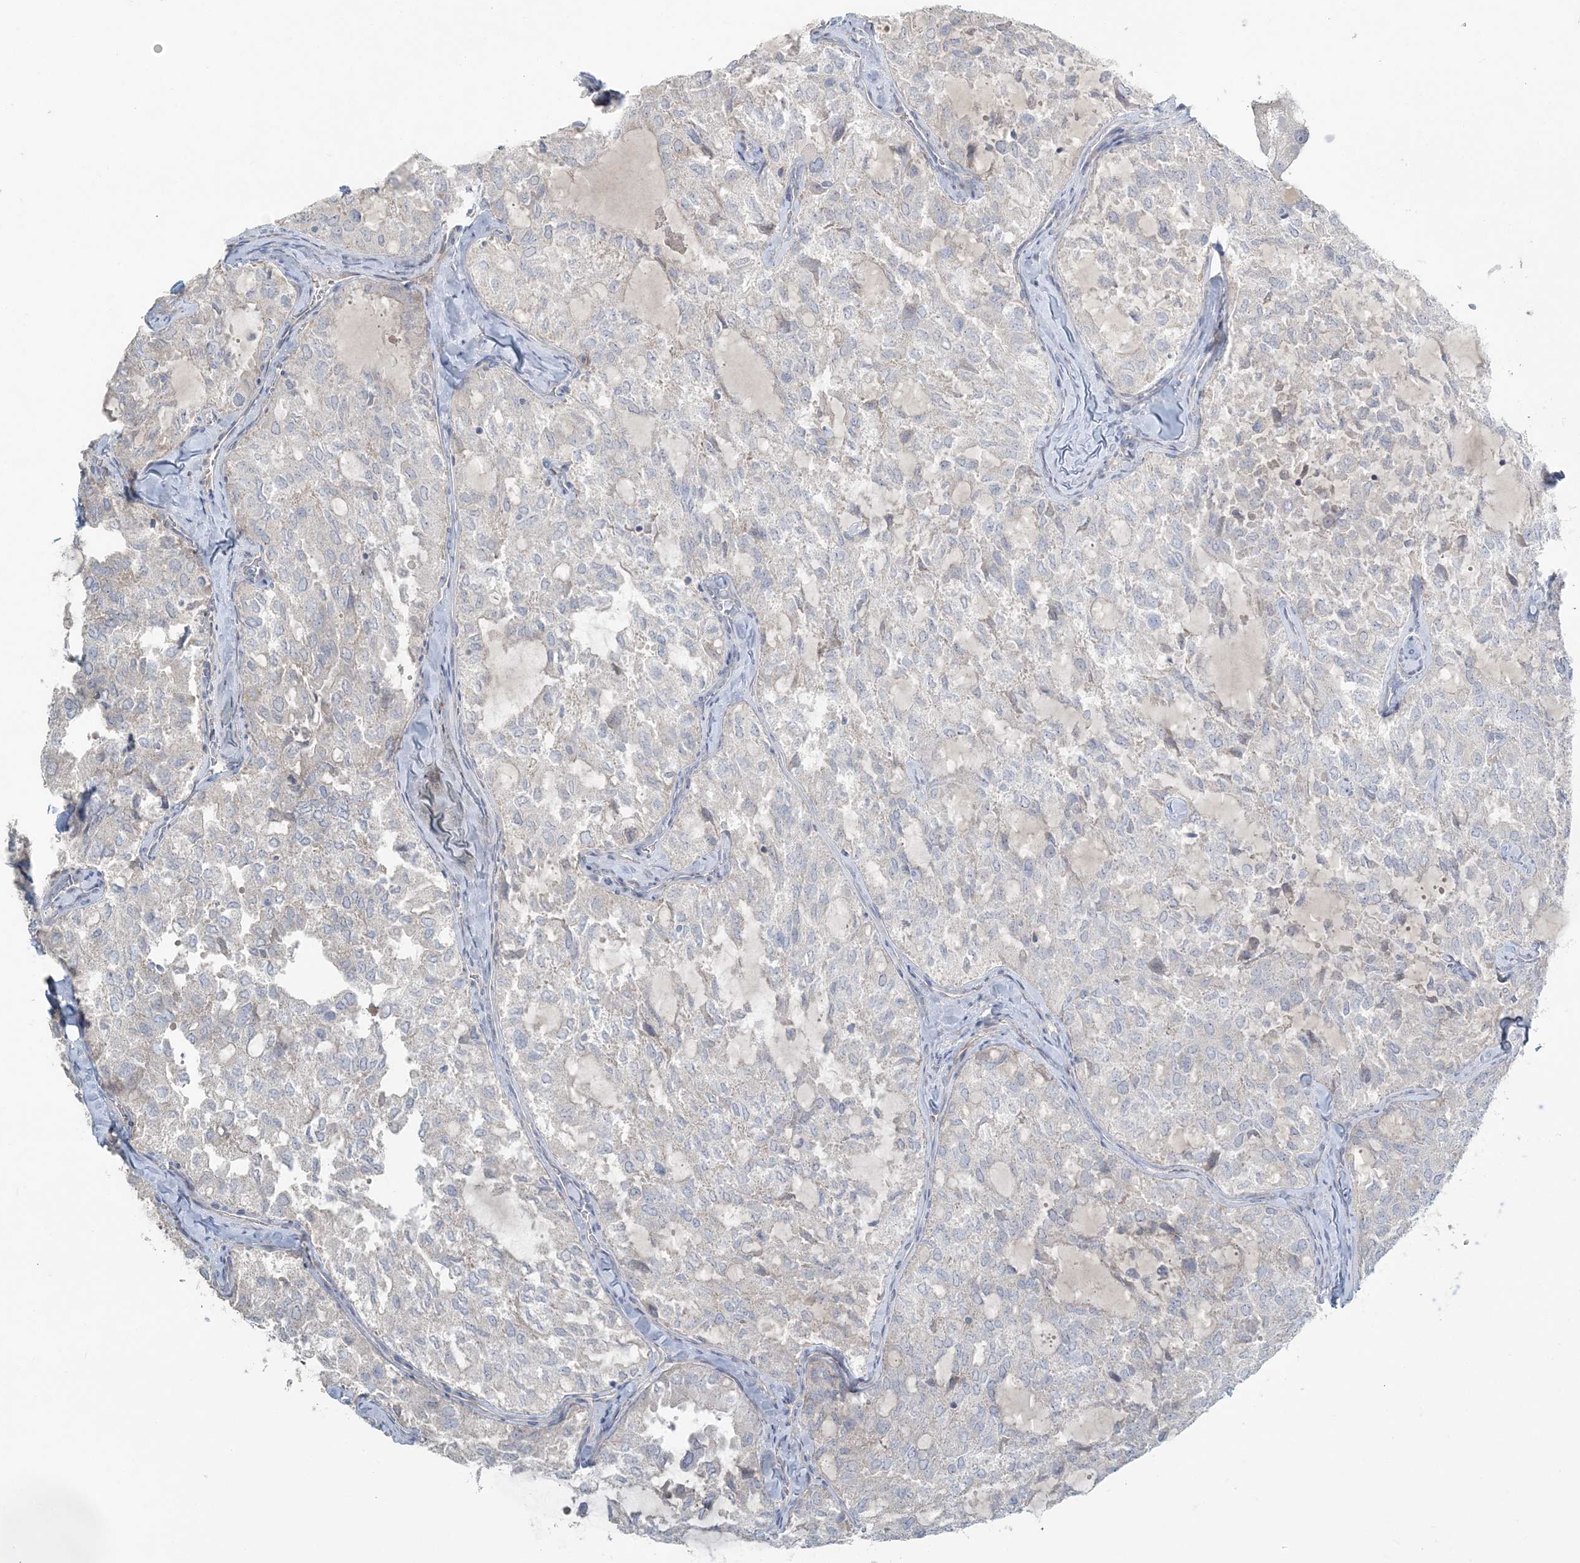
{"staining": {"intensity": "negative", "quantity": "none", "location": "none"}, "tissue": "thyroid cancer", "cell_type": "Tumor cells", "image_type": "cancer", "snomed": [{"axis": "morphology", "description": "Follicular adenoma carcinoma, NOS"}, {"axis": "topography", "description": "Thyroid gland"}], "caption": "An immunohistochemistry micrograph of thyroid cancer (follicular adenoma carcinoma) is shown. There is no staining in tumor cells of thyroid cancer (follicular adenoma carcinoma).", "gene": "SLC4A10", "patient": {"sex": "male", "age": 75}}